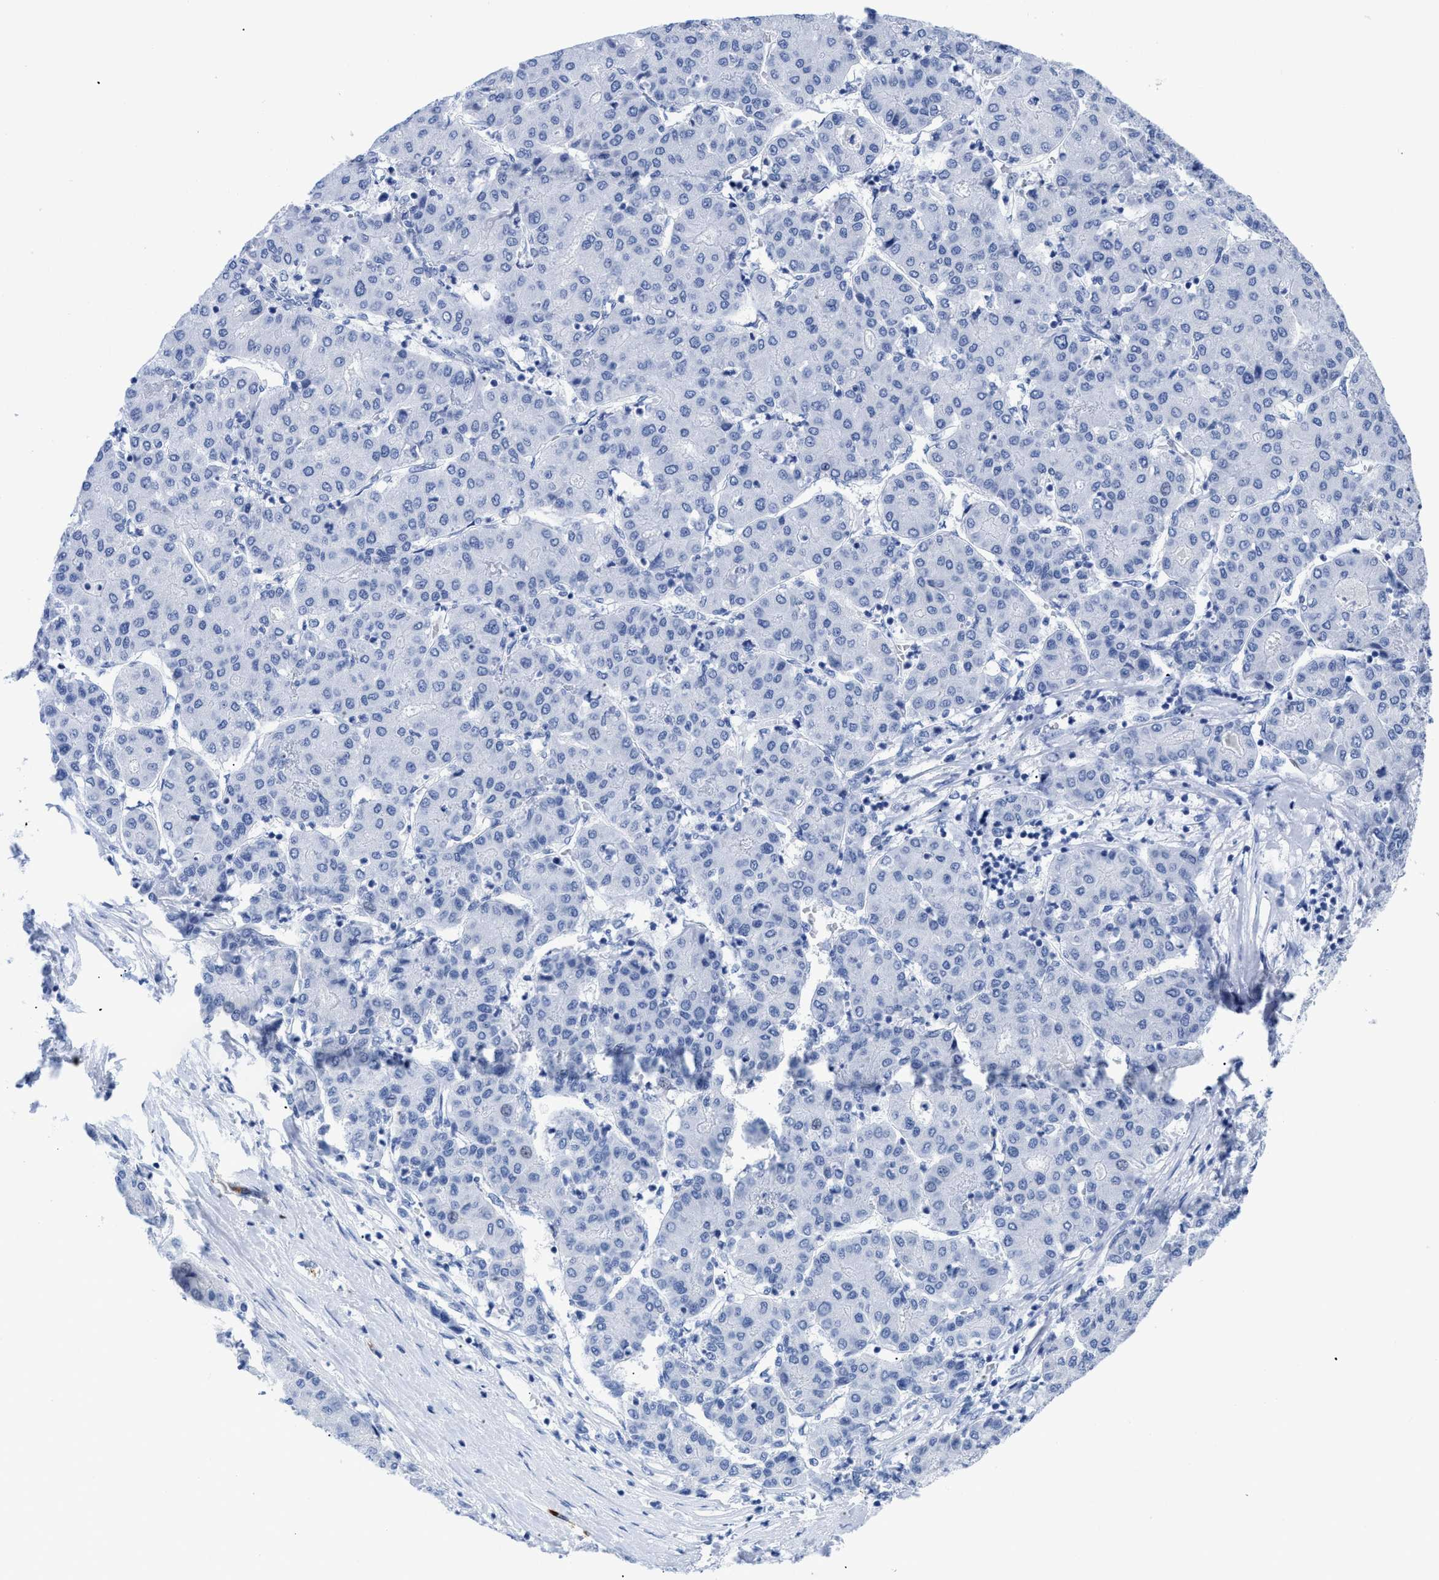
{"staining": {"intensity": "negative", "quantity": "none", "location": "none"}, "tissue": "liver cancer", "cell_type": "Tumor cells", "image_type": "cancer", "snomed": [{"axis": "morphology", "description": "Carcinoma, Hepatocellular, NOS"}, {"axis": "topography", "description": "Liver"}], "caption": "A micrograph of human liver hepatocellular carcinoma is negative for staining in tumor cells.", "gene": "DUSP26", "patient": {"sex": "male", "age": 65}}